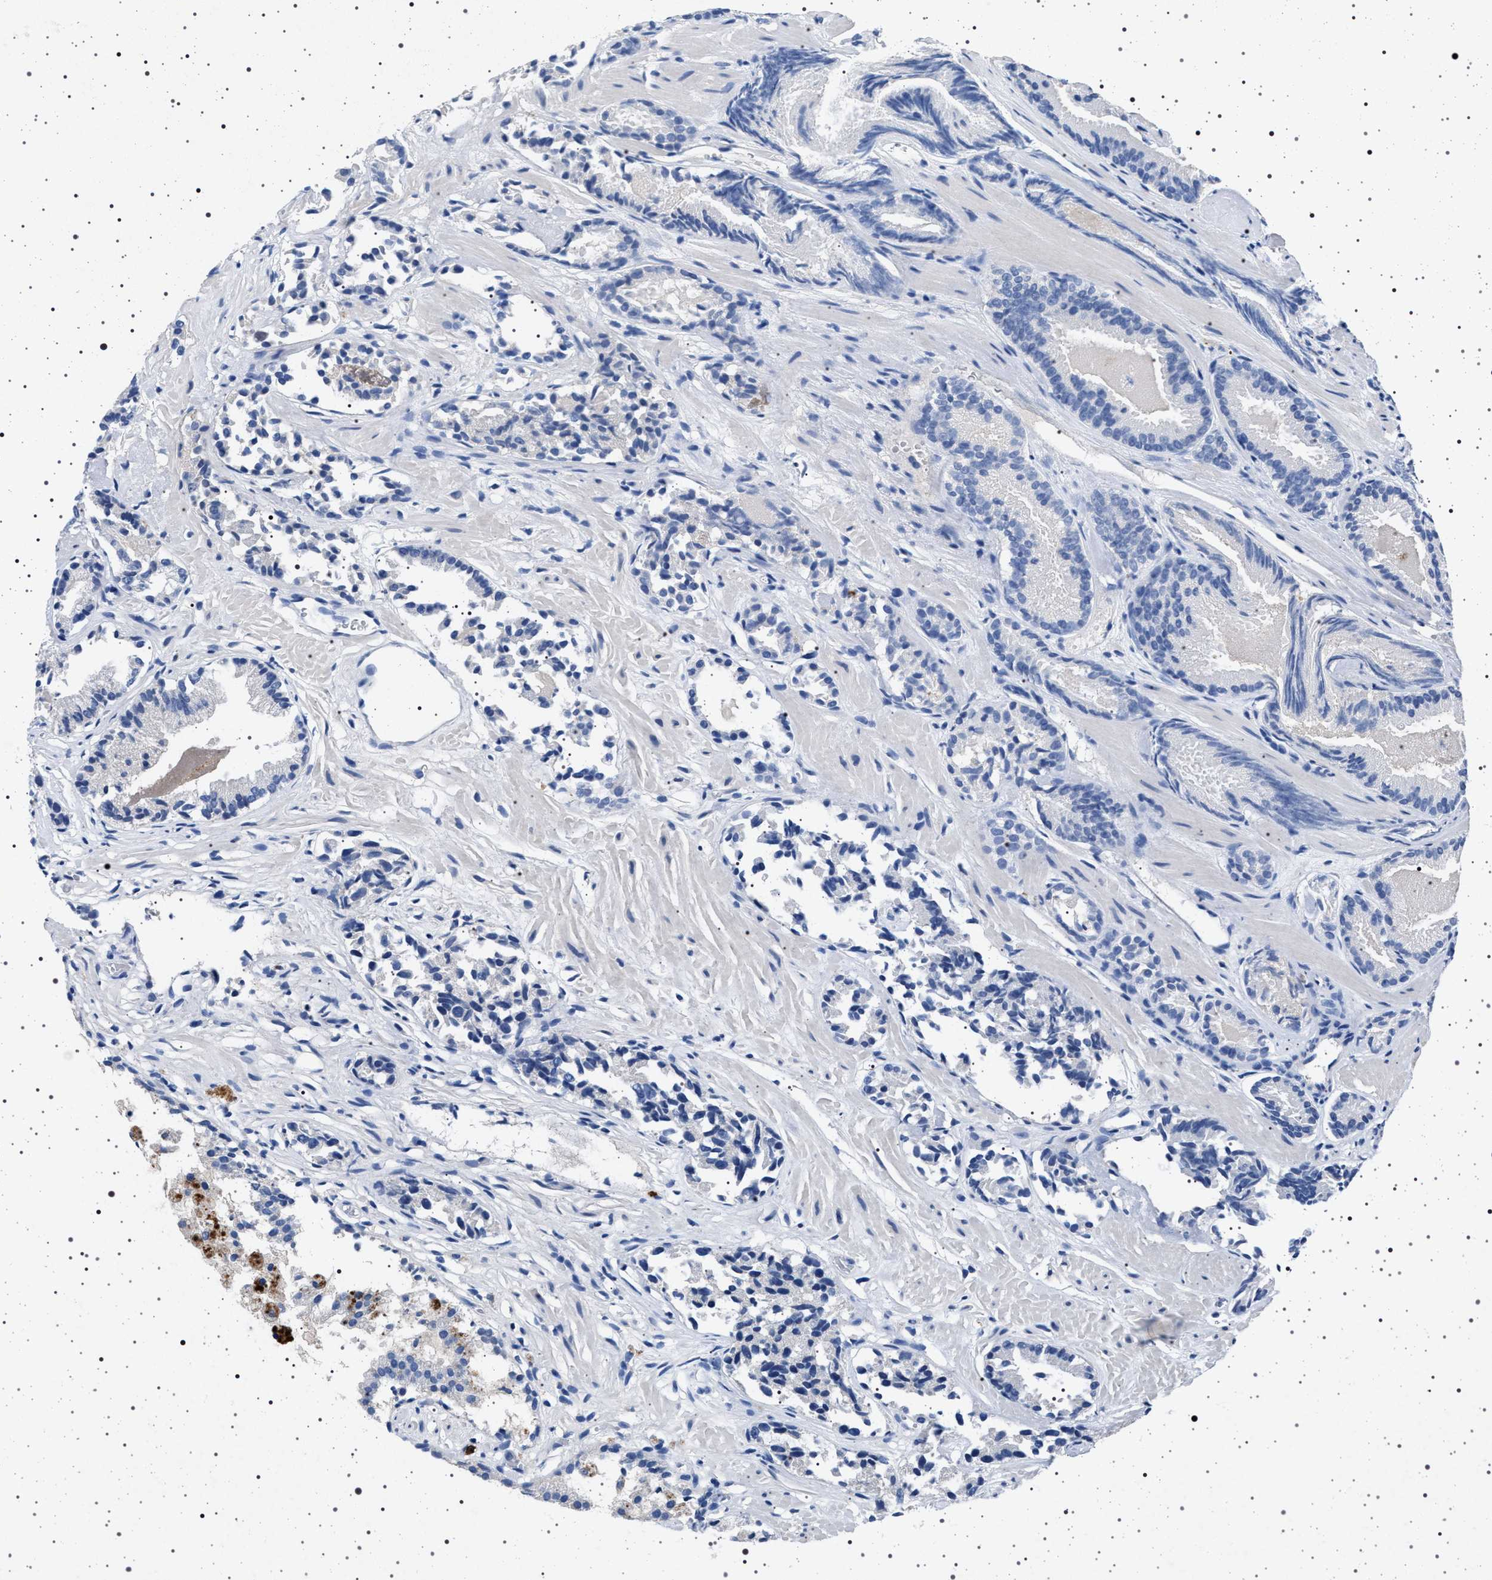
{"staining": {"intensity": "negative", "quantity": "none", "location": "none"}, "tissue": "prostate cancer", "cell_type": "Tumor cells", "image_type": "cancer", "snomed": [{"axis": "morphology", "description": "Adenocarcinoma, Low grade"}, {"axis": "topography", "description": "Prostate"}], "caption": "Tumor cells show no significant positivity in prostate cancer (low-grade adenocarcinoma).", "gene": "NAT9", "patient": {"sex": "male", "age": 51}}